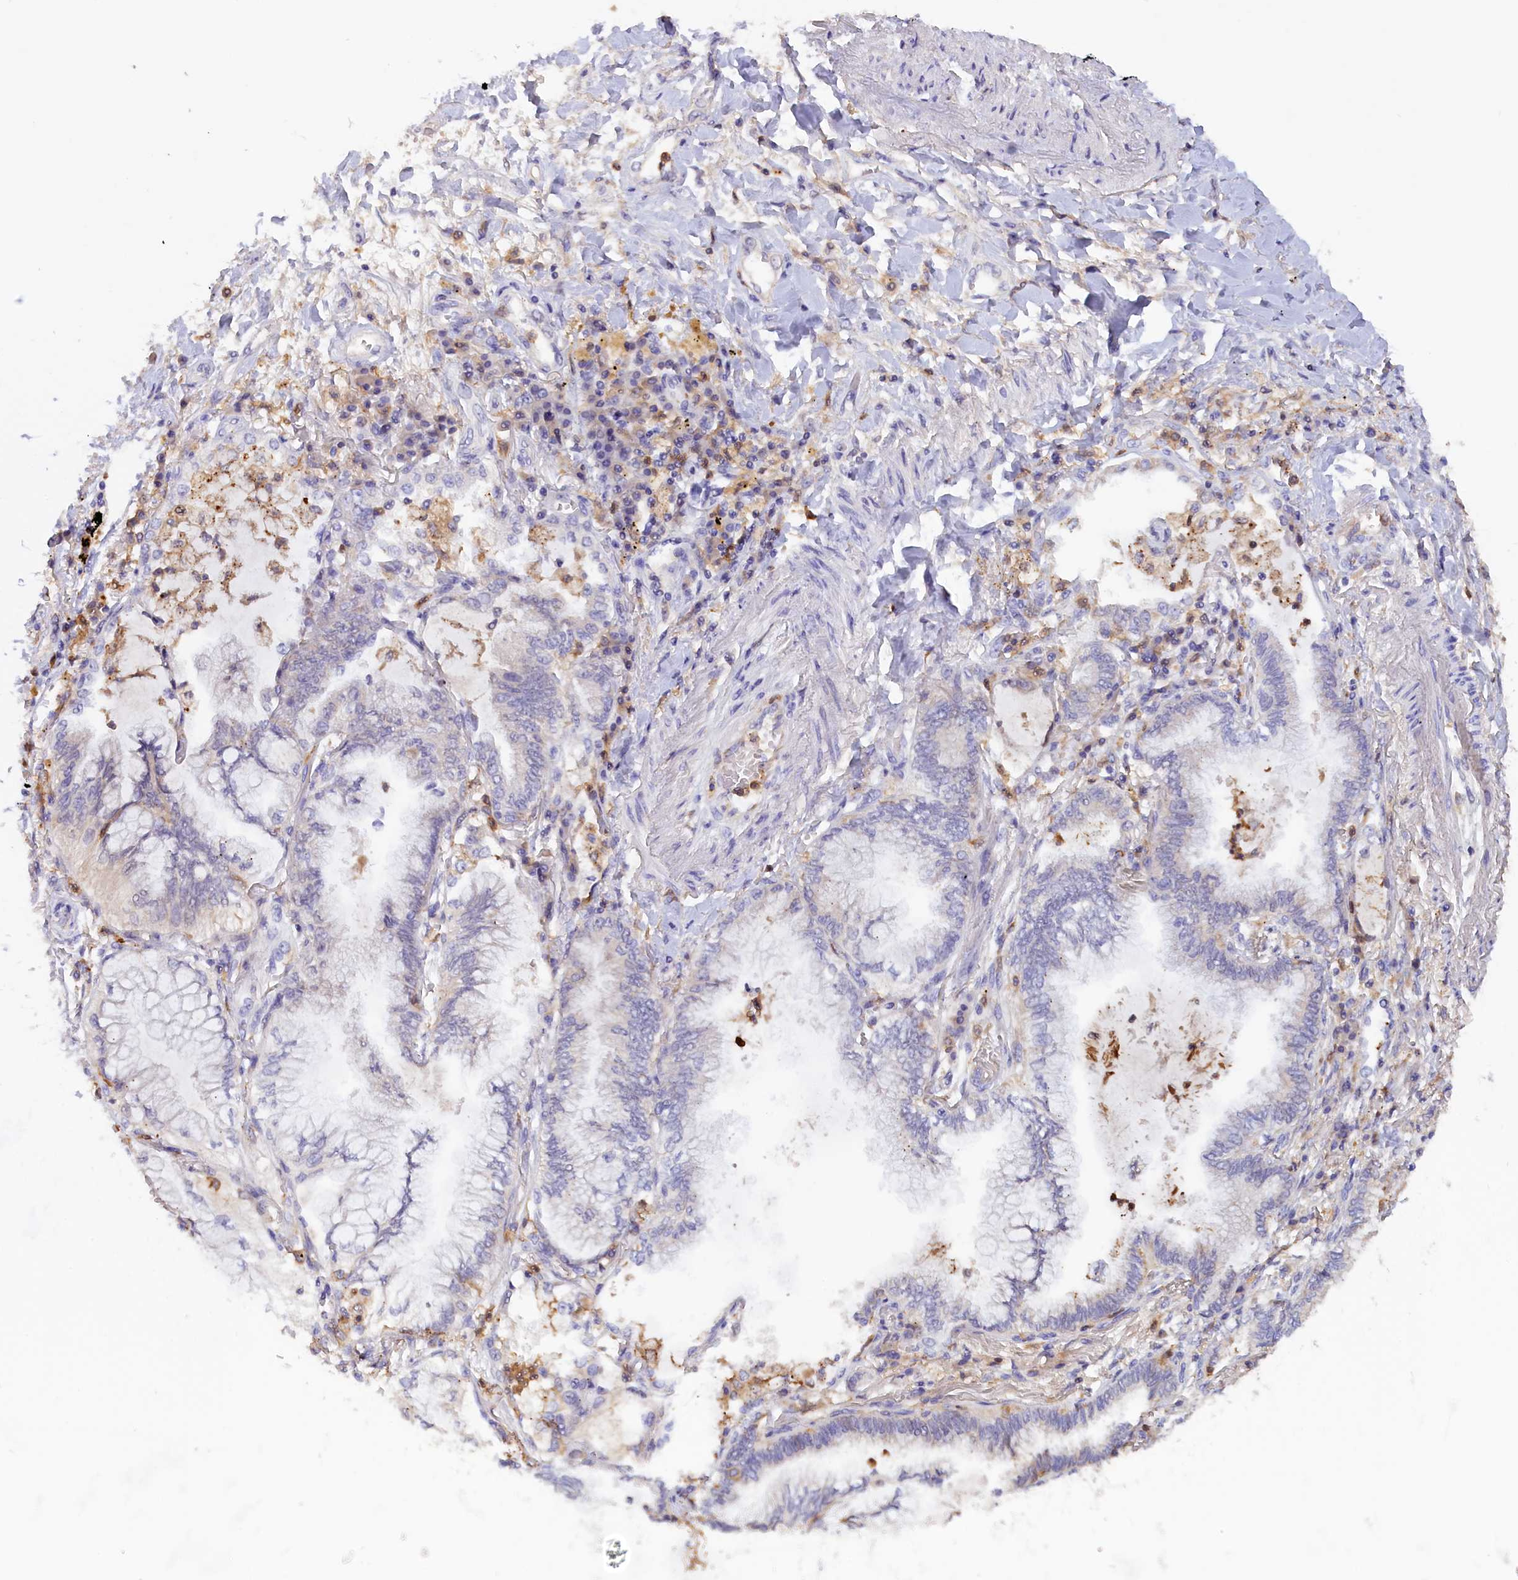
{"staining": {"intensity": "negative", "quantity": "none", "location": "none"}, "tissue": "lung cancer", "cell_type": "Tumor cells", "image_type": "cancer", "snomed": [{"axis": "morphology", "description": "Adenocarcinoma, NOS"}, {"axis": "topography", "description": "Lung"}], "caption": "Immunohistochemistry (IHC) micrograph of neoplastic tissue: human lung cancer (adenocarcinoma) stained with DAB (3,3'-diaminobenzidine) demonstrates no significant protein positivity in tumor cells.", "gene": "FAM149B1", "patient": {"sex": "female", "age": 70}}